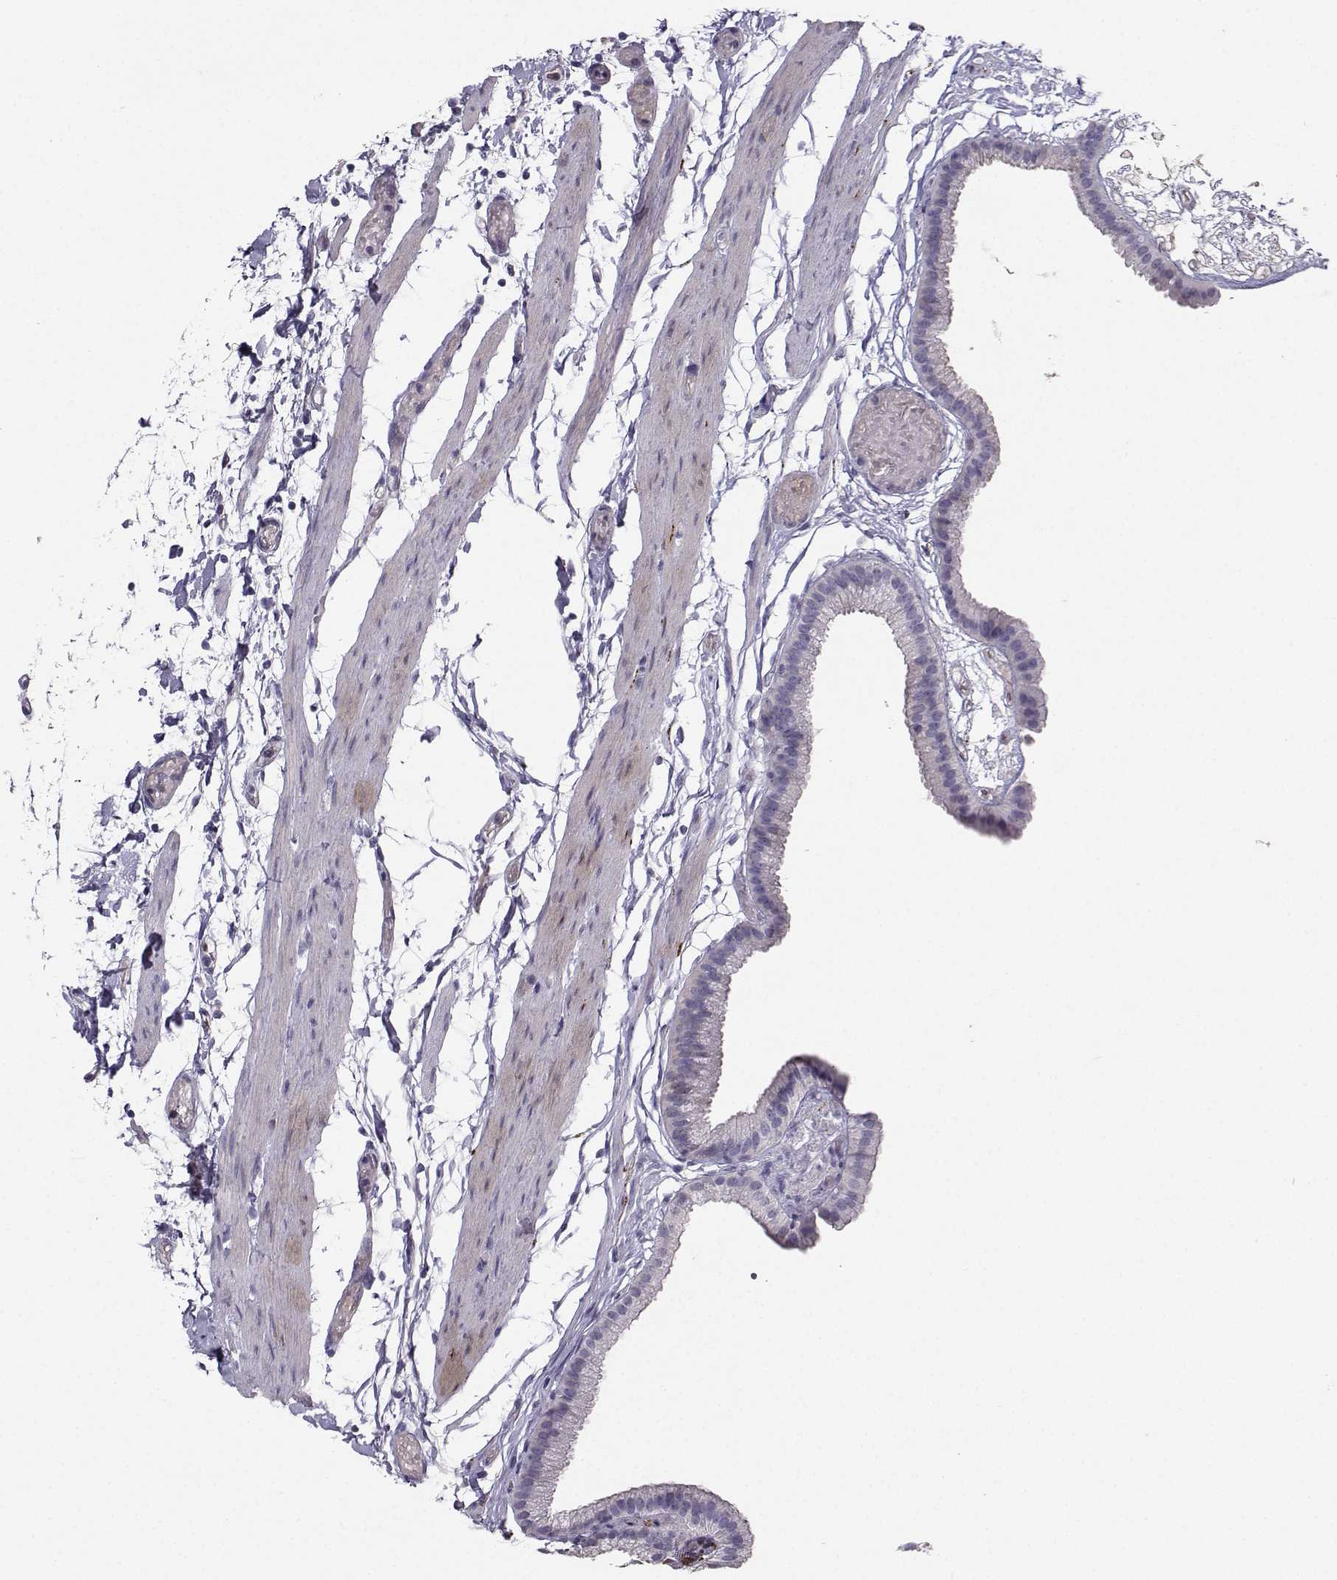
{"staining": {"intensity": "weak", "quantity": "<25%", "location": "cytoplasmic/membranous"}, "tissue": "gallbladder", "cell_type": "Glandular cells", "image_type": "normal", "snomed": [{"axis": "morphology", "description": "Normal tissue, NOS"}, {"axis": "topography", "description": "Gallbladder"}], "caption": "This is a image of immunohistochemistry (IHC) staining of benign gallbladder, which shows no positivity in glandular cells. (DAB immunohistochemistry visualized using brightfield microscopy, high magnification).", "gene": "CARTPT", "patient": {"sex": "female", "age": 45}}